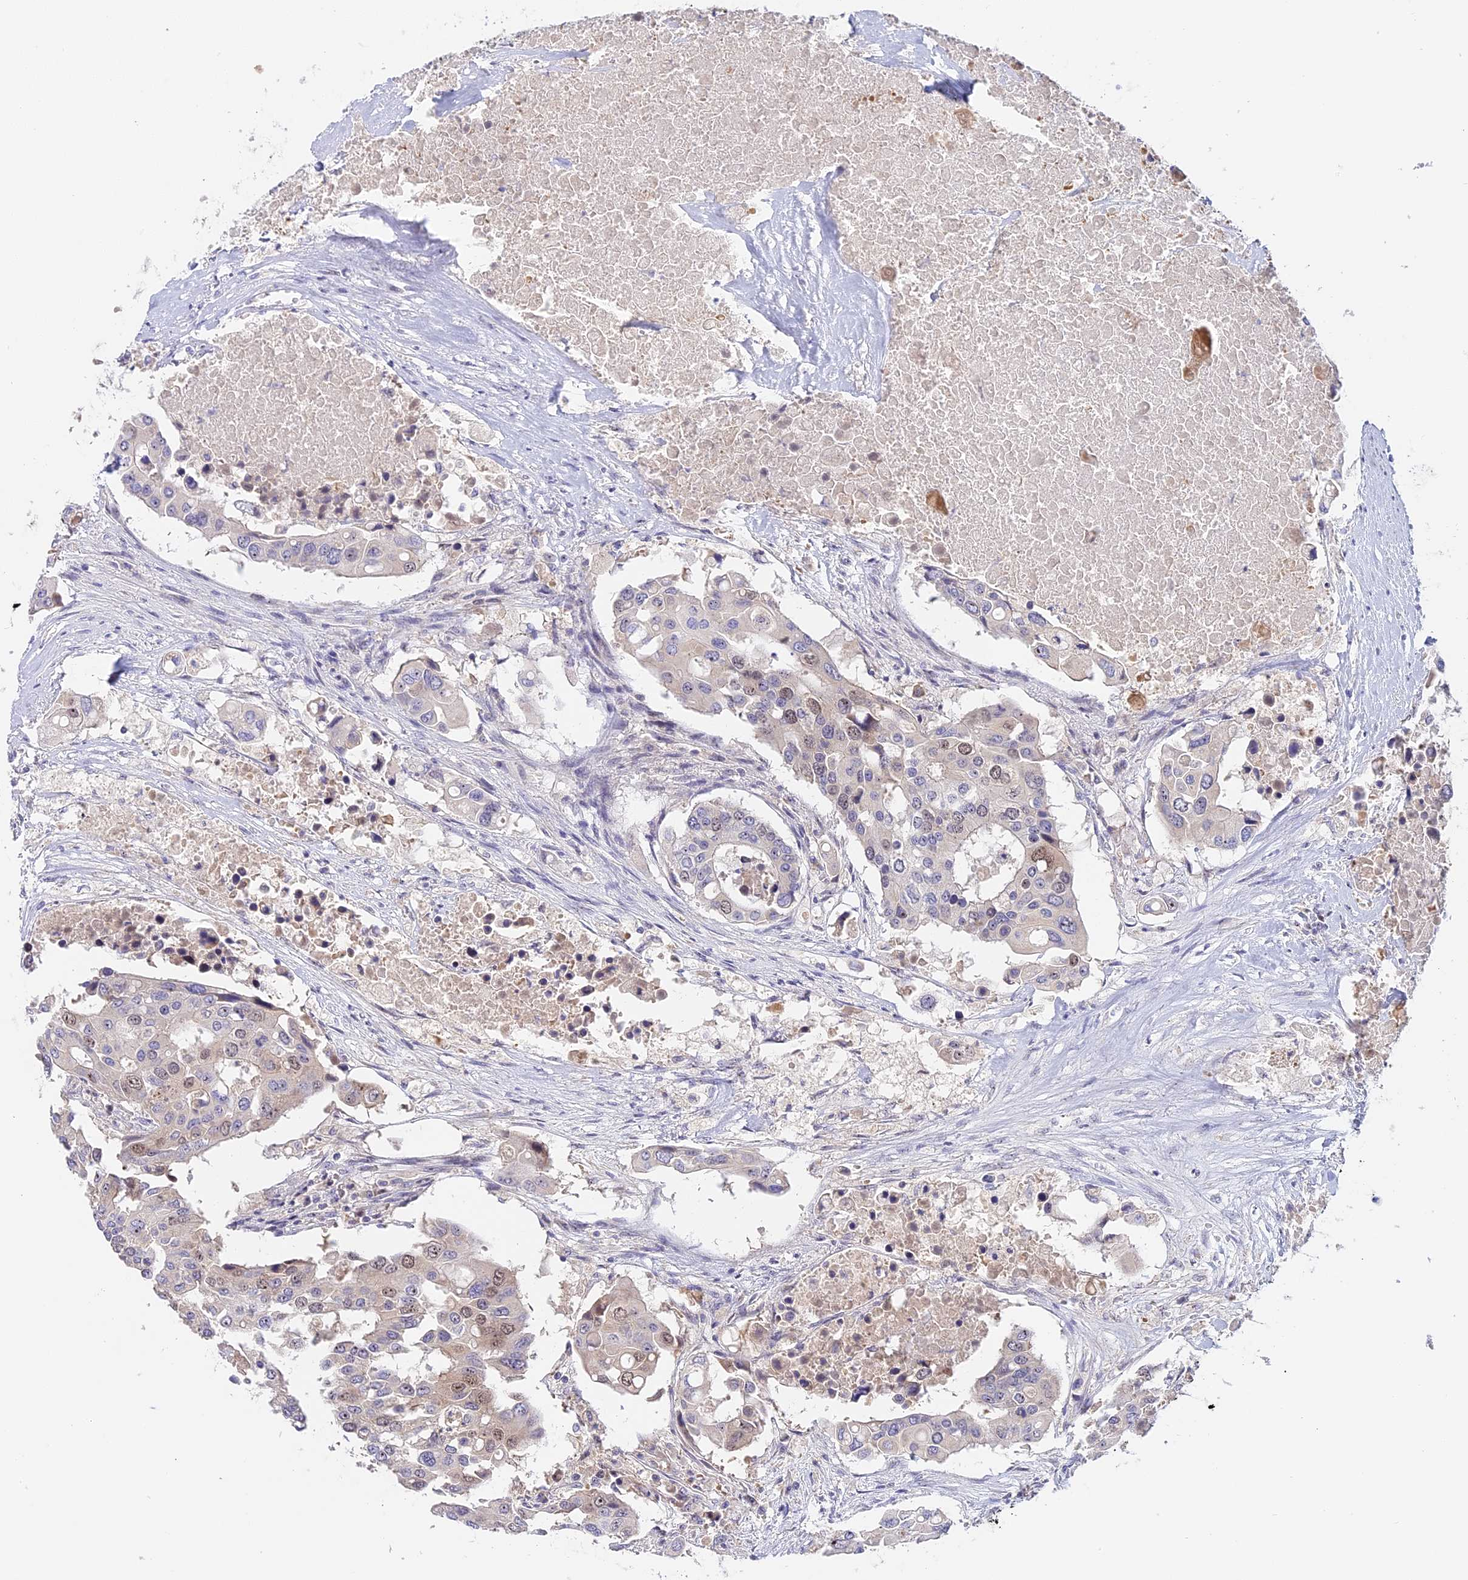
{"staining": {"intensity": "moderate", "quantity": "<25%", "location": "nuclear"}, "tissue": "colorectal cancer", "cell_type": "Tumor cells", "image_type": "cancer", "snomed": [{"axis": "morphology", "description": "Adenocarcinoma, NOS"}, {"axis": "topography", "description": "Colon"}], "caption": "The immunohistochemical stain shows moderate nuclear positivity in tumor cells of colorectal adenocarcinoma tissue. (DAB IHC with brightfield microscopy, high magnification).", "gene": "RAD51", "patient": {"sex": "male", "age": 77}}